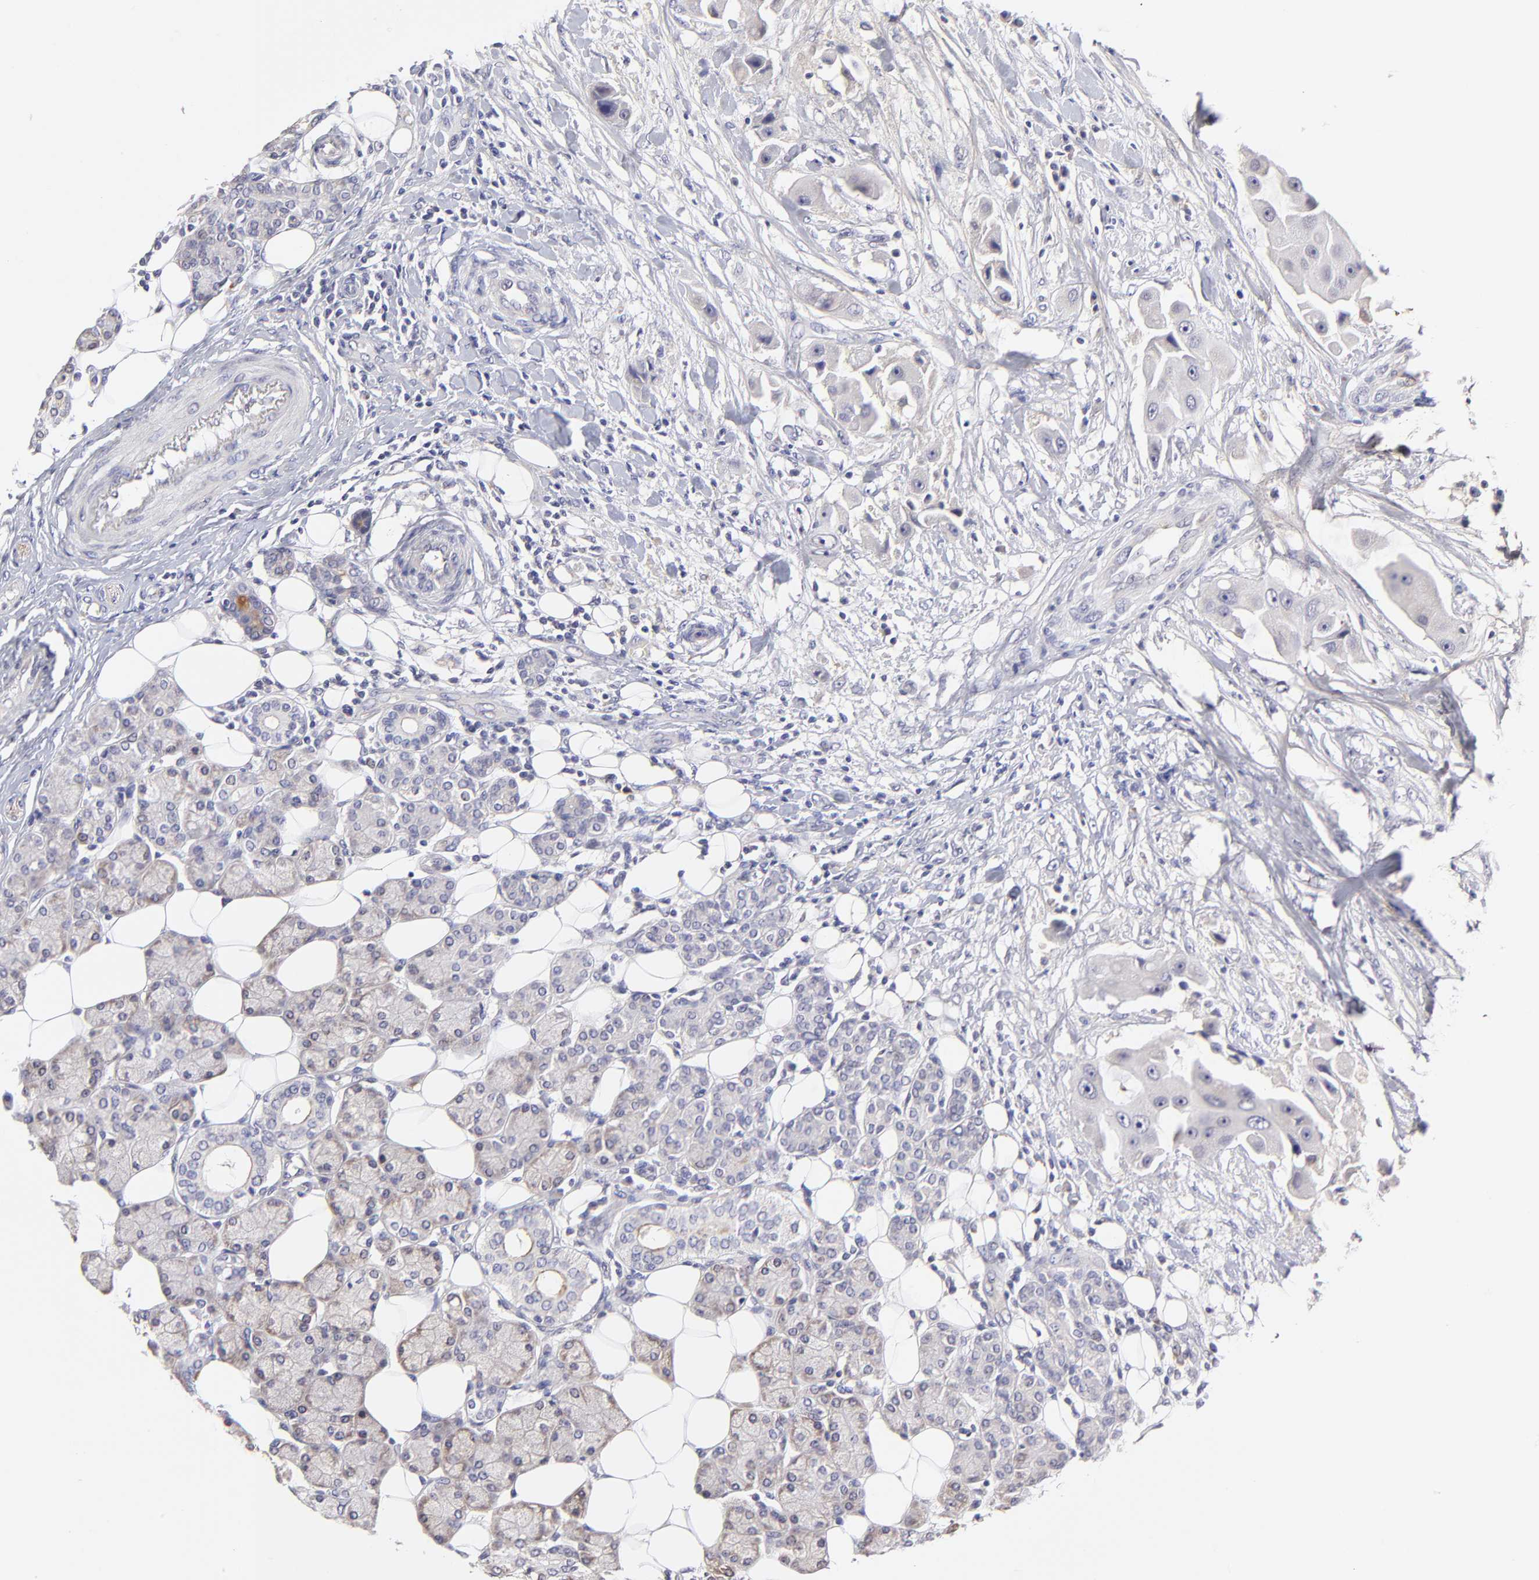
{"staining": {"intensity": "negative", "quantity": "none", "location": "none"}, "tissue": "head and neck cancer", "cell_type": "Tumor cells", "image_type": "cancer", "snomed": [{"axis": "morphology", "description": "Normal tissue, NOS"}, {"axis": "morphology", "description": "Adenocarcinoma, NOS"}, {"axis": "topography", "description": "Salivary gland"}, {"axis": "topography", "description": "Head-Neck"}], "caption": "Photomicrograph shows no significant protein staining in tumor cells of head and neck adenocarcinoma.", "gene": "BTG2", "patient": {"sex": "male", "age": 80}}